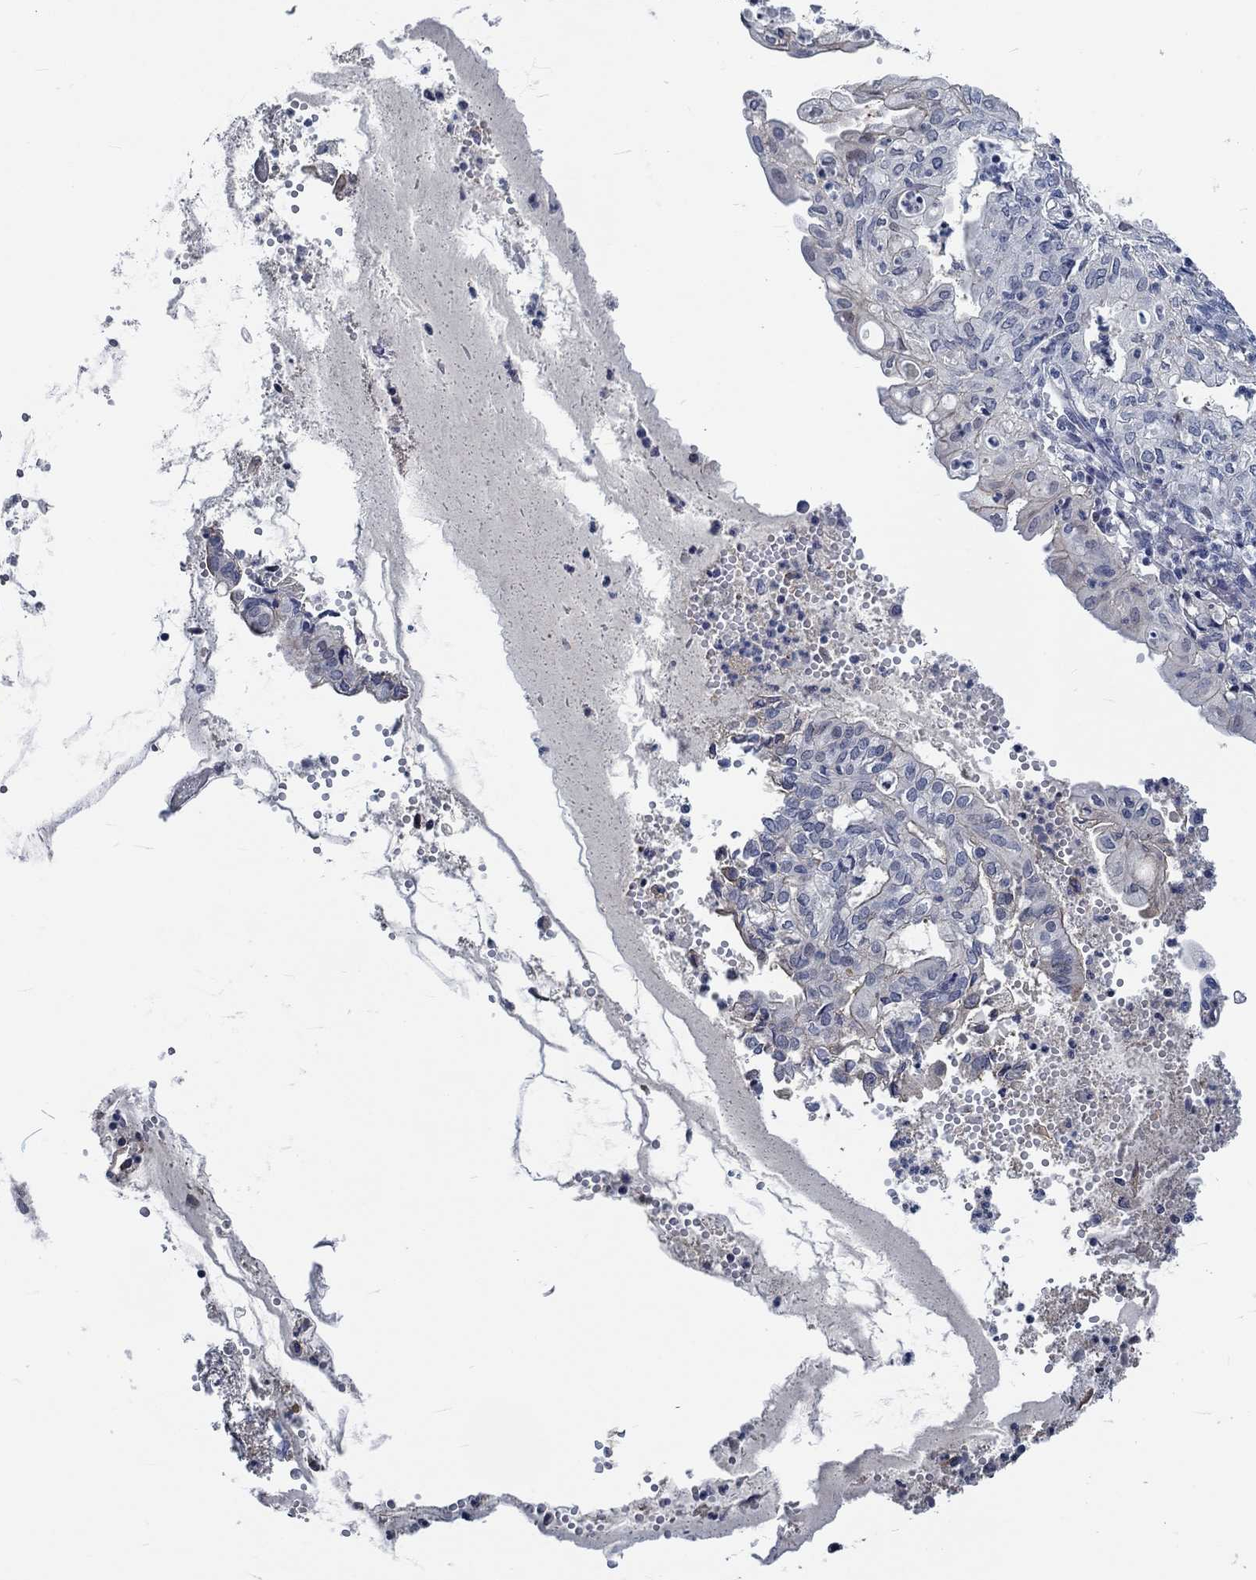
{"staining": {"intensity": "negative", "quantity": "none", "location": "none"}, "tissue": "endometrial cancer", "cell_type": "Tumor cells", "image_type": "cancer", "snomed": [{"axis": "morphology", "description": "Adenocarcinoma, NOS"}, {"axis": "topography", "description": "Endometrium"}], "caption": "This is a micrograph of immunohistochemistry staining of endometrial adenocarcinoma, which shows no expression in tumor cells. Nuclei are stained in blue.", "gene": "MYBPC1", "patient": {"sex": "female", "age": 68}}